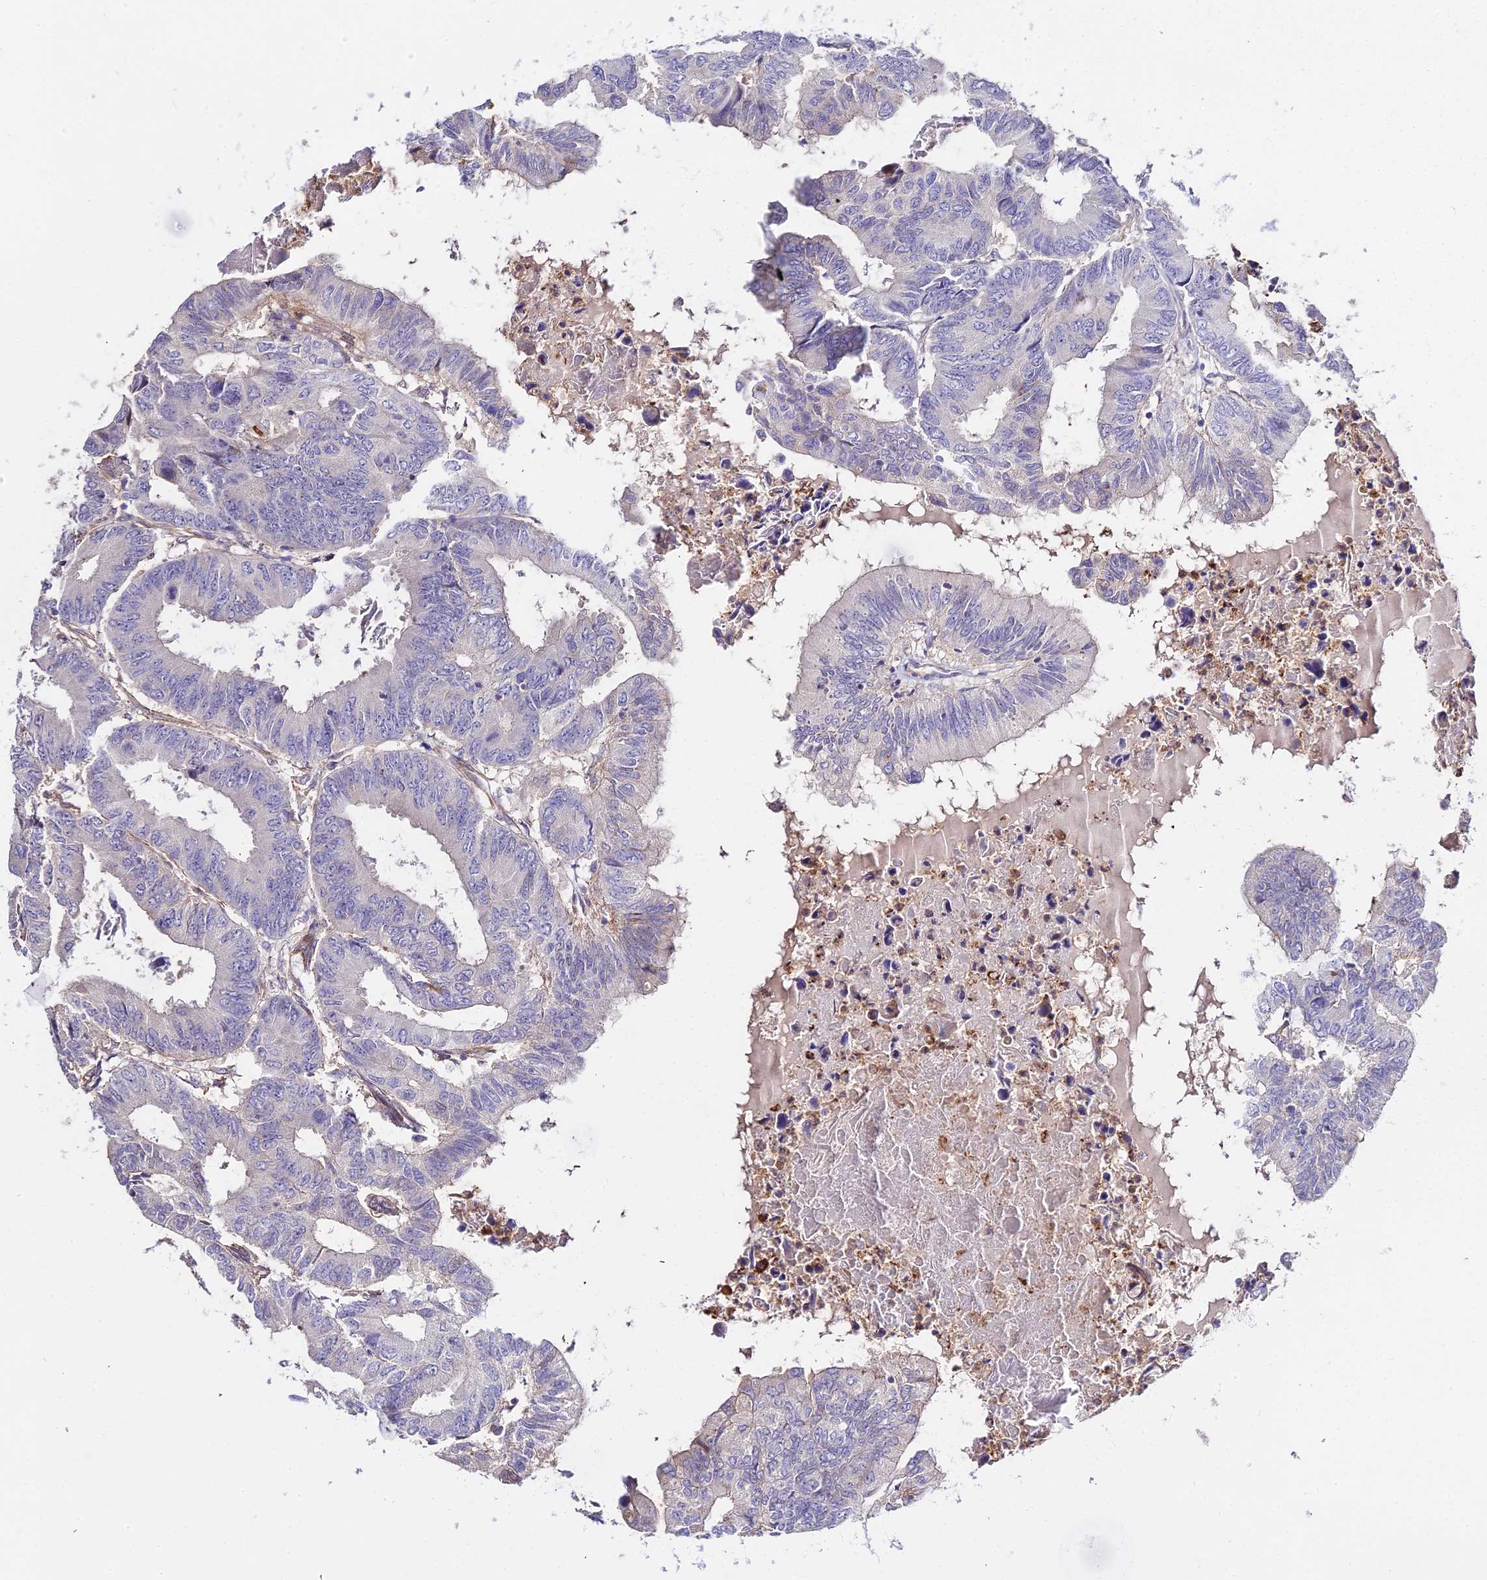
{"staining": {"intensity": "weak", "quantity": "<25%", "location": "cytoplasmic/membranous"}, "tissue": "colorectal cancer", "cell_type": "Tumor cells", "image_type": "cancer", "snomed": [{"axis": "morphology", "description": "Adenocarcinoma, NOS"}, {"axis": "topography", "description": "Colon"}], "caption": "This photomicrograph is of colorectal cancer stained with immunohistochemistry (IHC) to label a protein in brown with the nuclei are counter-stained blue. There is no expression in tumor cells.", "gene": "GLYAT", "patient": {"sex": "male", "age": 85}}